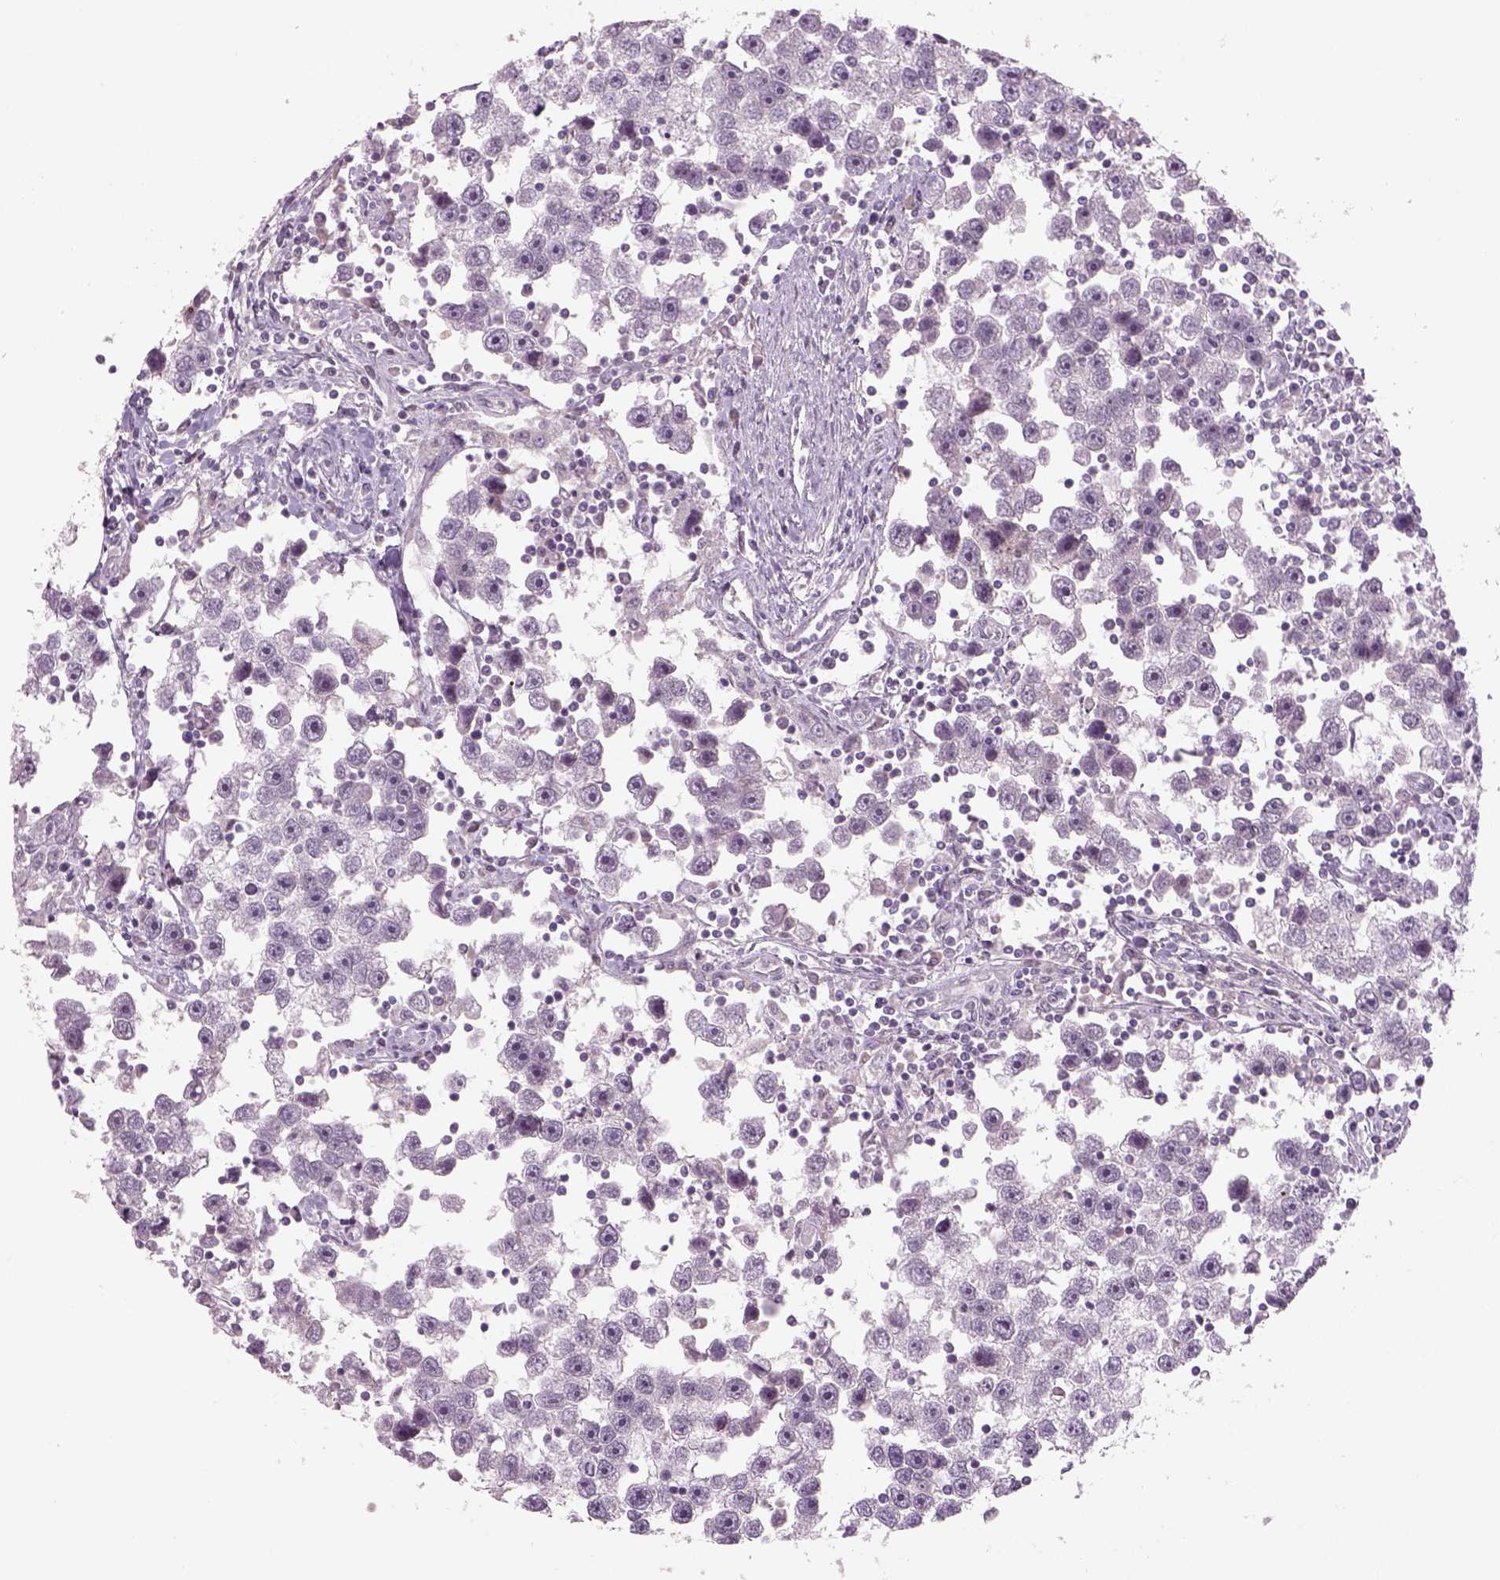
{"staining": {"intensity": "negative", "quantity": "none", "location": "none"}, "tissue": "testis cancer", "cell_type": "Tumor cells", "image_type": "cancer", "snomed": [{"axis": "morphology", "description": "Seminoma, NOS"}, {"axis": "topography", "description": "Testis"}], "caption": "Human testis cancer (seminoma) stained for a protein using immunohistochemistry demonstrates no expression in tumor cells.", "gene": "PENK", "patient": {"sex": "male", "age": 30}}